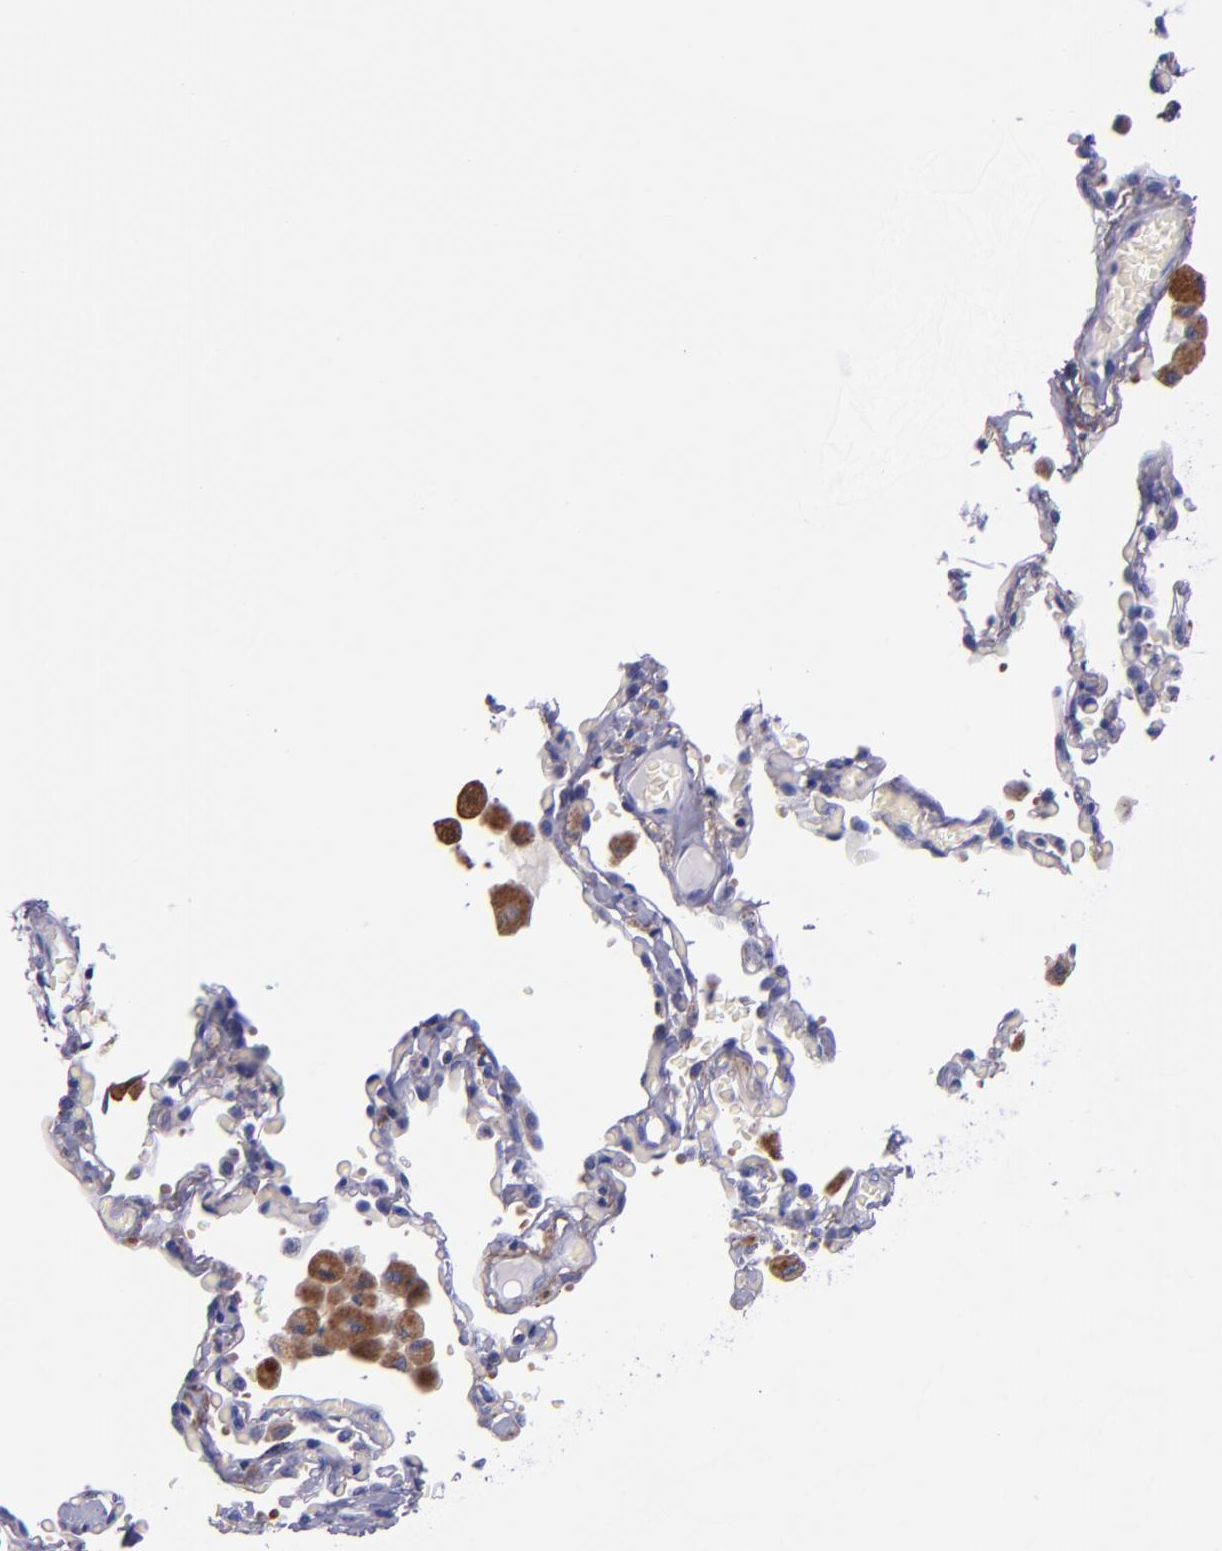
{"staining": {"intensity": "negative", "quantity": "none", "location": "none"}, "tissue": "bronchus", "cell_type": "Respiratory epithelial cells", "image_type": "normal", "snomed": [{"axis": "morphology", "description": "Normal tissue, NOS"}, {"axis": "morphology", "description": "Squamous cell carcinoma, NOS"}, {"axis": "topography", "description": "Bronchus"}, {"axis": "topography", "description": "Lung"}], "caption": "Unremarkable bronchus was stained to show a protein in brown. There is no significant positivity in respiratory epithelial cells. (Stains: DAB (3,3'-diaminobenzidine) IHC with hematoxylin counter stain, Microscopy: brightfield microscopy at high magnification).", "gene": "IVL", "patient": {"sex": "female", "age": 47}}